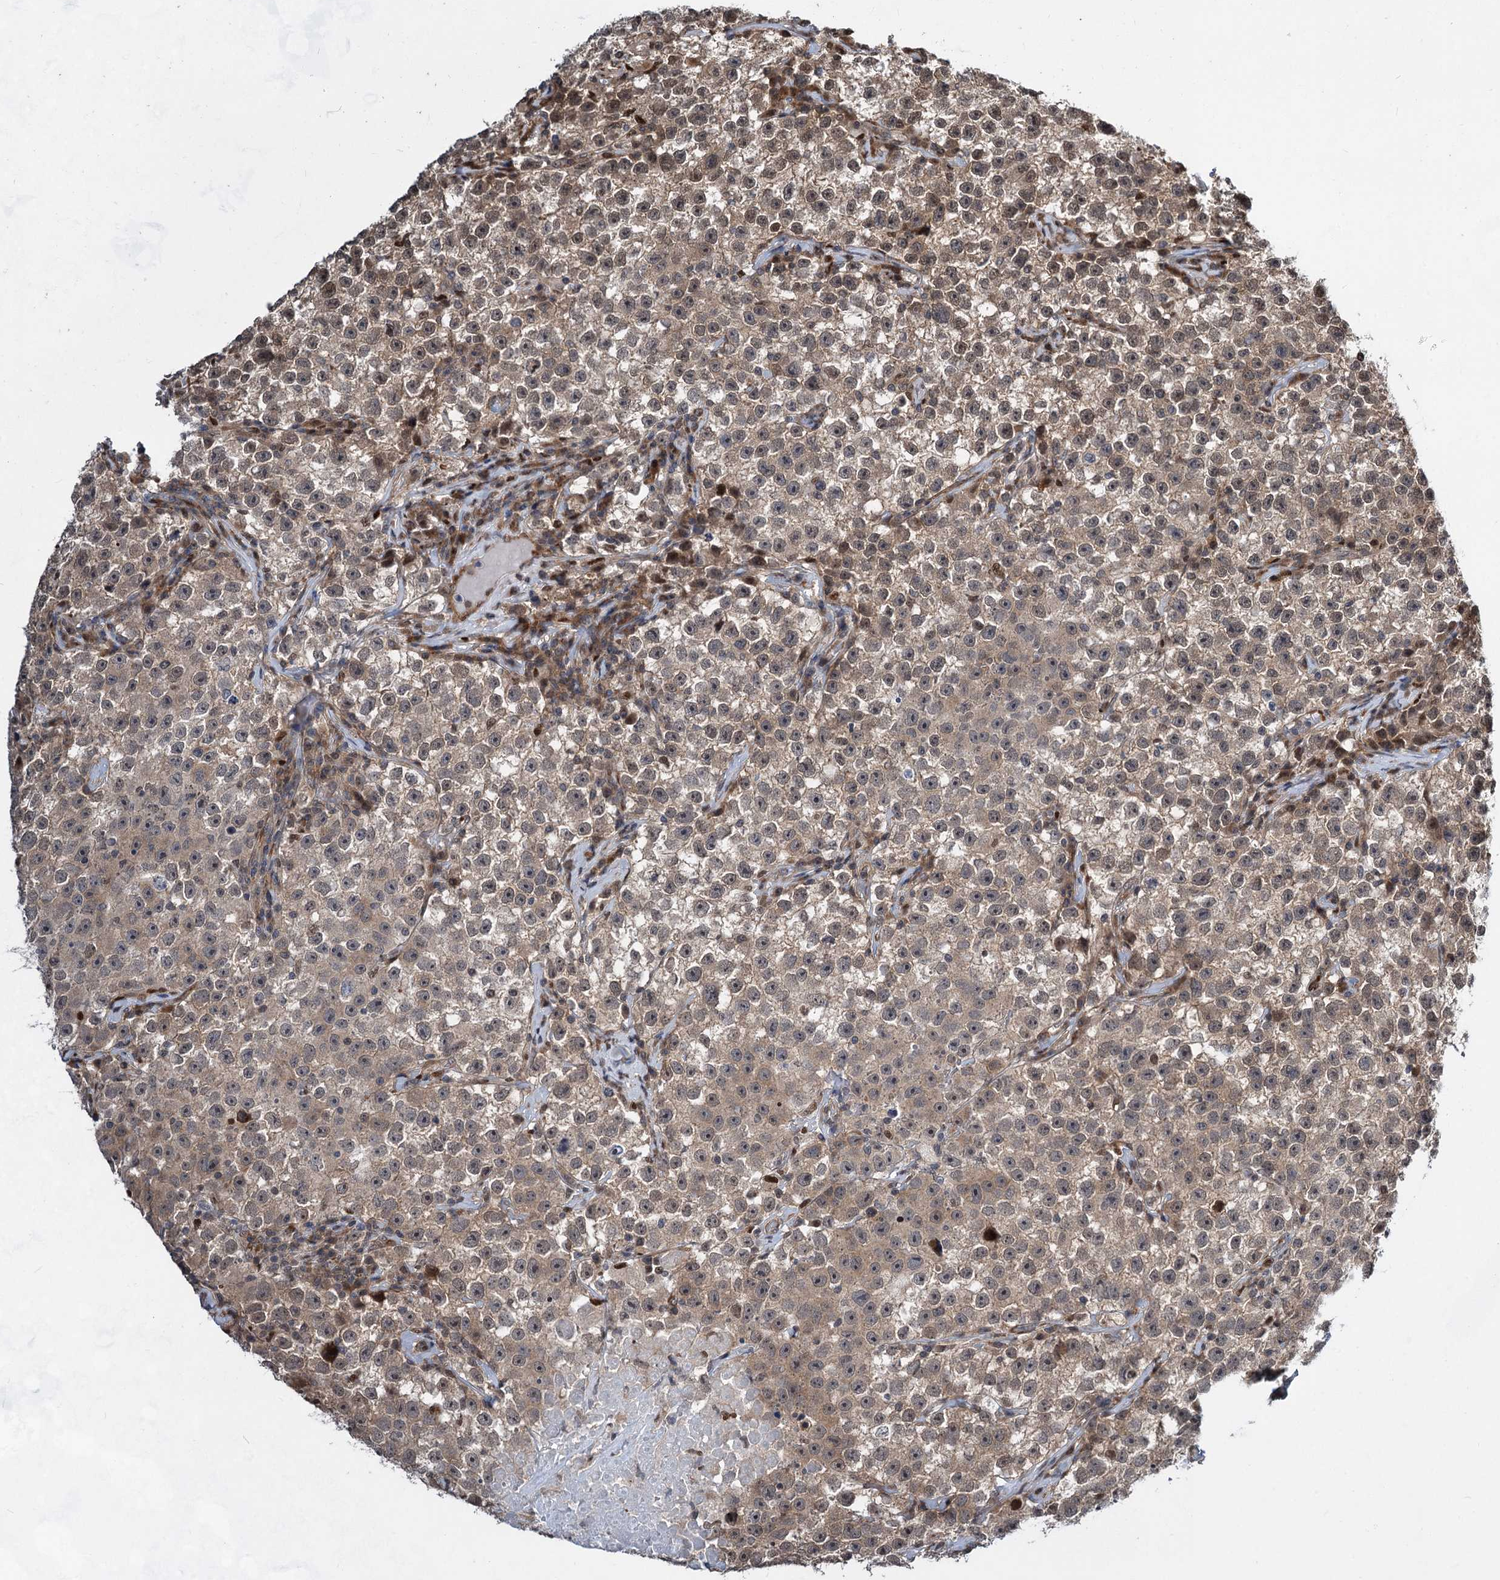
{"staining": {"intensity": "moderate", "quantity": "25%-75%", "location": "cytoplasmic/membranous"}, "tissue": "testis cancer", "cell_type": "Tumor cells", "image_type": "cancer", "snomed": [{"axis": "morphology", "description": "Seminoma, NOS"}, {"axis": "topography", "description": "Testis"}], "caption": "High-power microscopy captured an IHC photomicrograph of testis seminoma, revealing moderate cytoplasmic/membranous expression in about 25%-75% of tumor cells. The staining was performed using DAB to visualize the protein expression in brown, while the nuclei were stained in blue with hematoxylin (Magnification: 20x).", "gene": "GPBP1", "patient": {"sex": "male", "age": 22}}